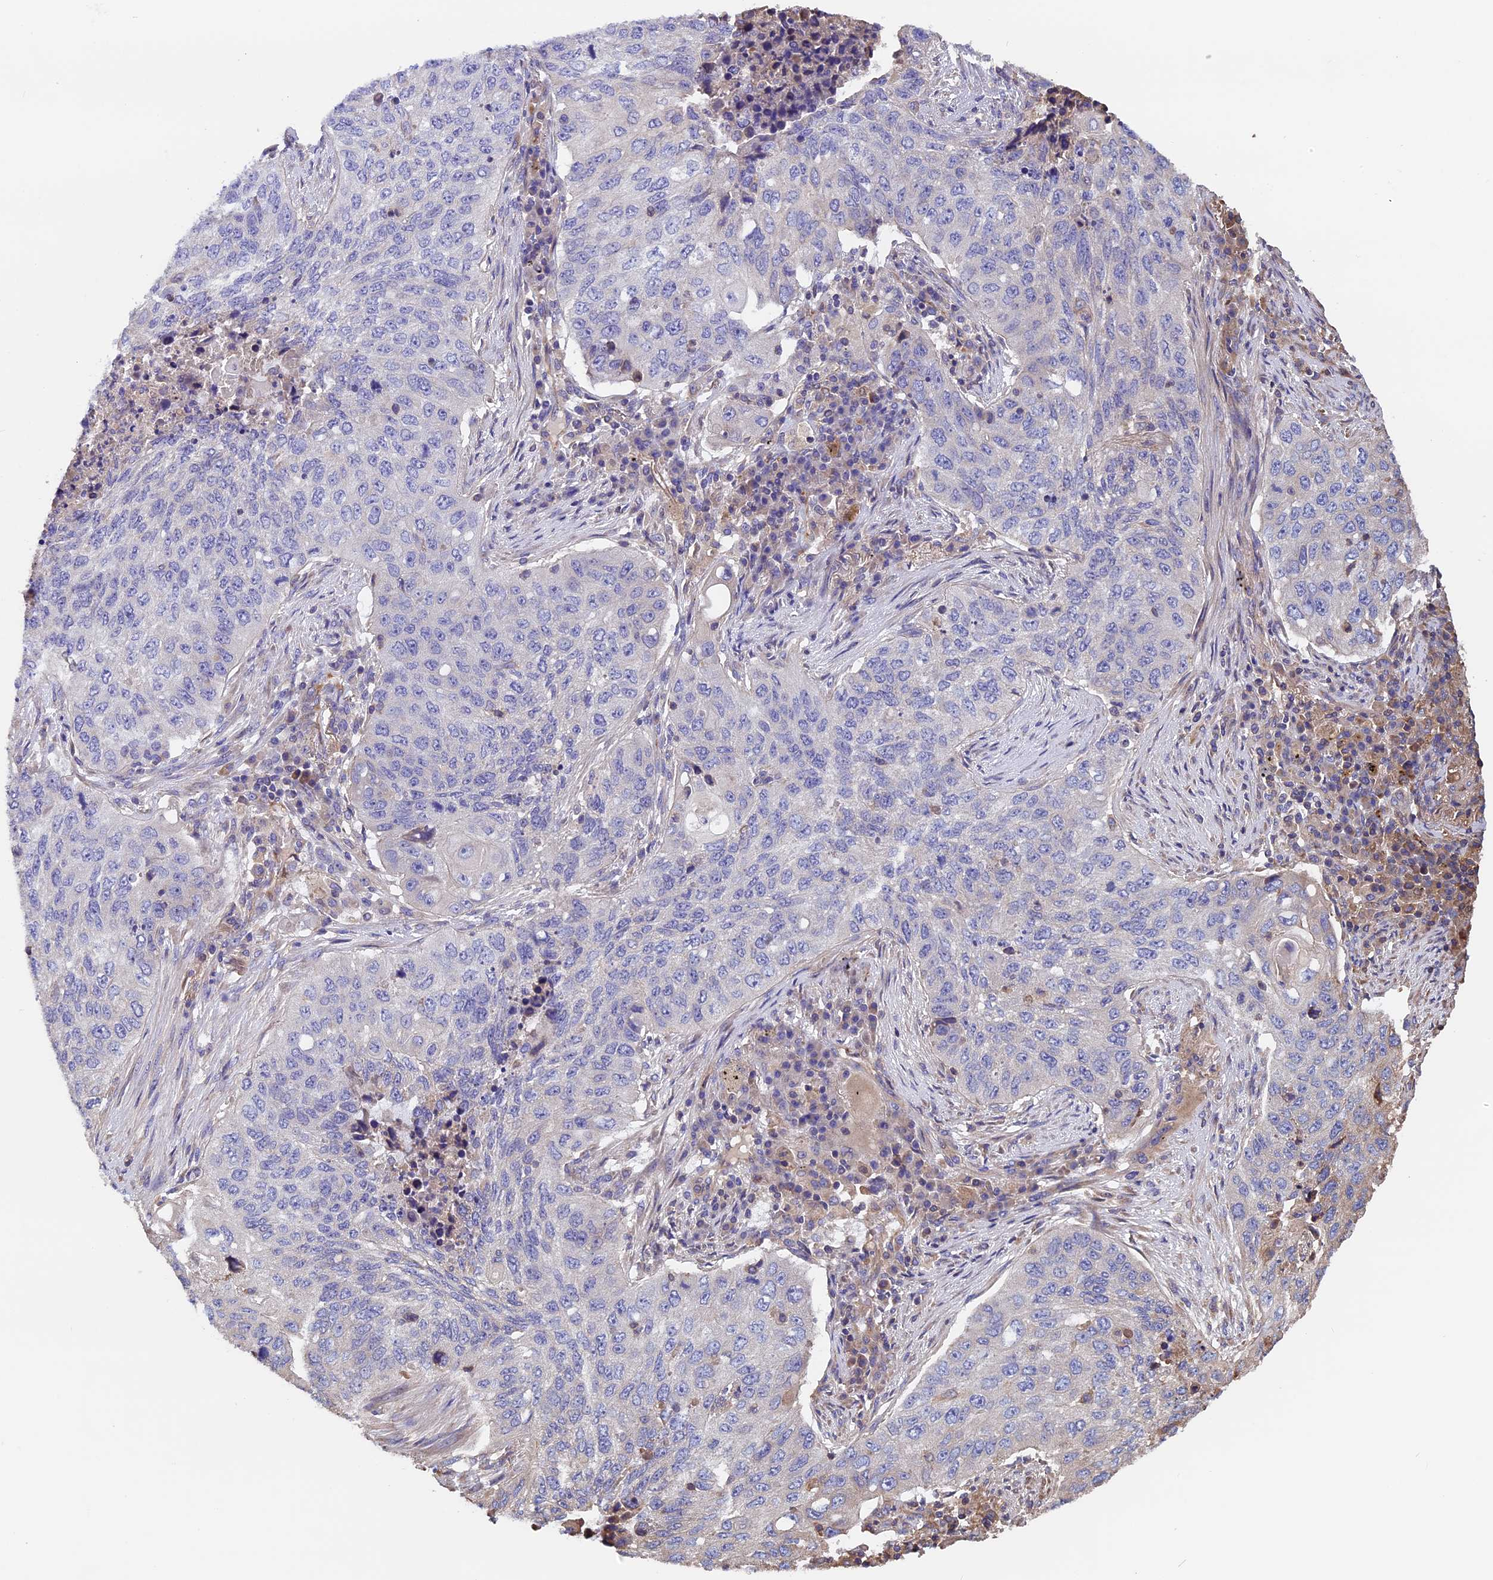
{"staining": {"intensity": "weak", "quantity": "<25%", "location": "cytoplasmic/membranous"}, "tissue": "lung cancer", "cell_type": "Tumor cells", "image_type": "cancer", "snomed": [{"axis": "morphology", "description": "Squamous cell carcinoma, NOS"}, {"axis": "topography", "description": "Lung"}], "caption": "DAB (3,3'-diaminobenzidine) immunohistochemical staining of lung cancer reveals no significant staining in tumor cells.", "gene": "CCDC153", "patient": {"sex": "female", "age": 63}}